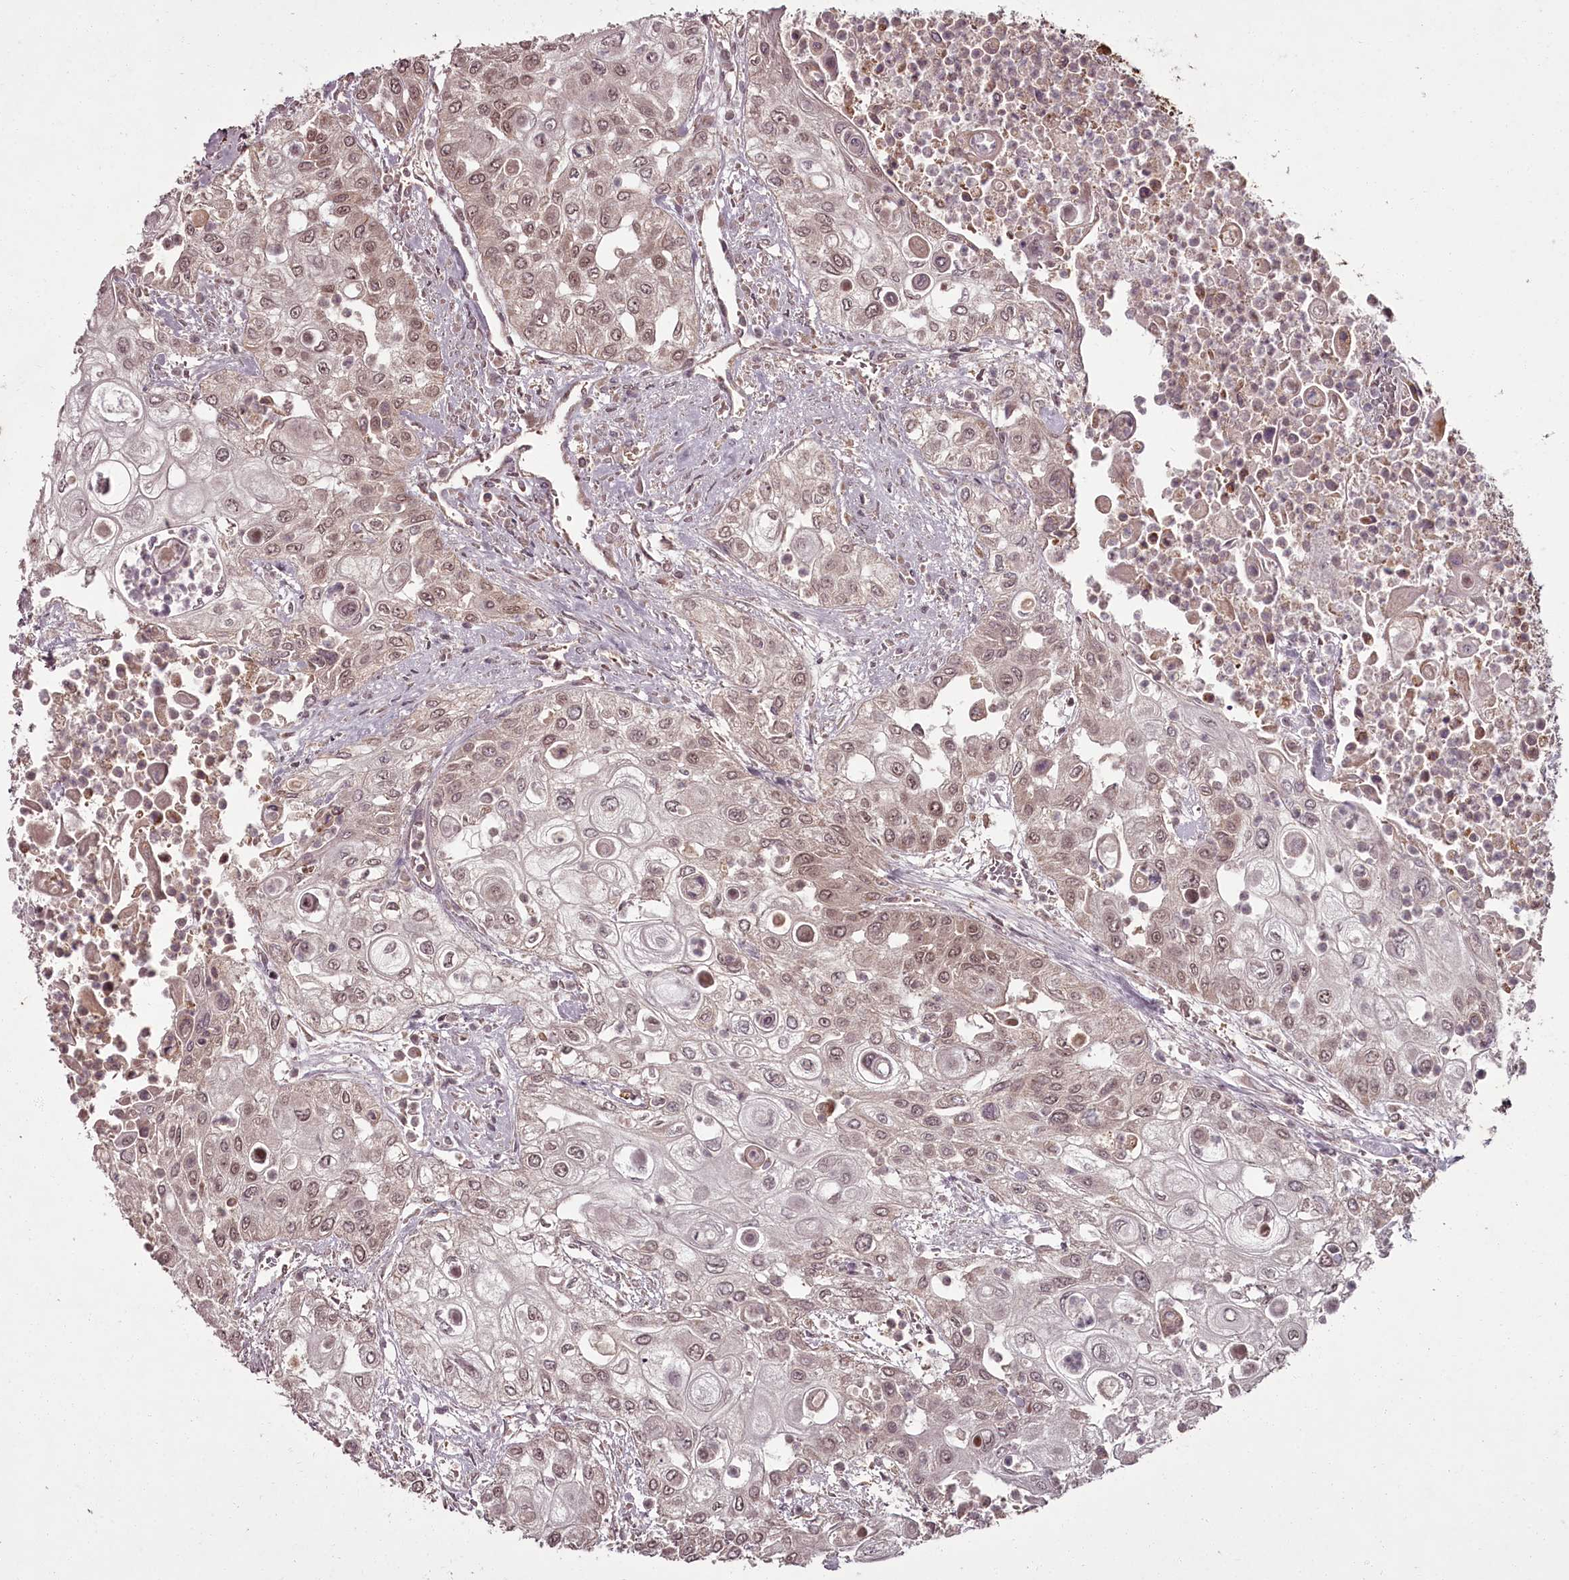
{"staining": {"intensity": "weak", "quantity": ">75%", "location": "nuclear"}, "tissue": "urothelial cancer", "cell_type": "Tumor cells", "image_type": "cancer", "snomed": [{"axis": "morphology", "description": "Urothelial carcinoma, High grade"}, {"axis": "topography", "description": "Urinary bladder"}], "caption": "An image of urothelial carcinoma (high-grade) stained for a protein reveals weak nuclear brown staining in tumor cells.", "gene": "PCBP2", "patient": {"sex": "female", "age": 79}}